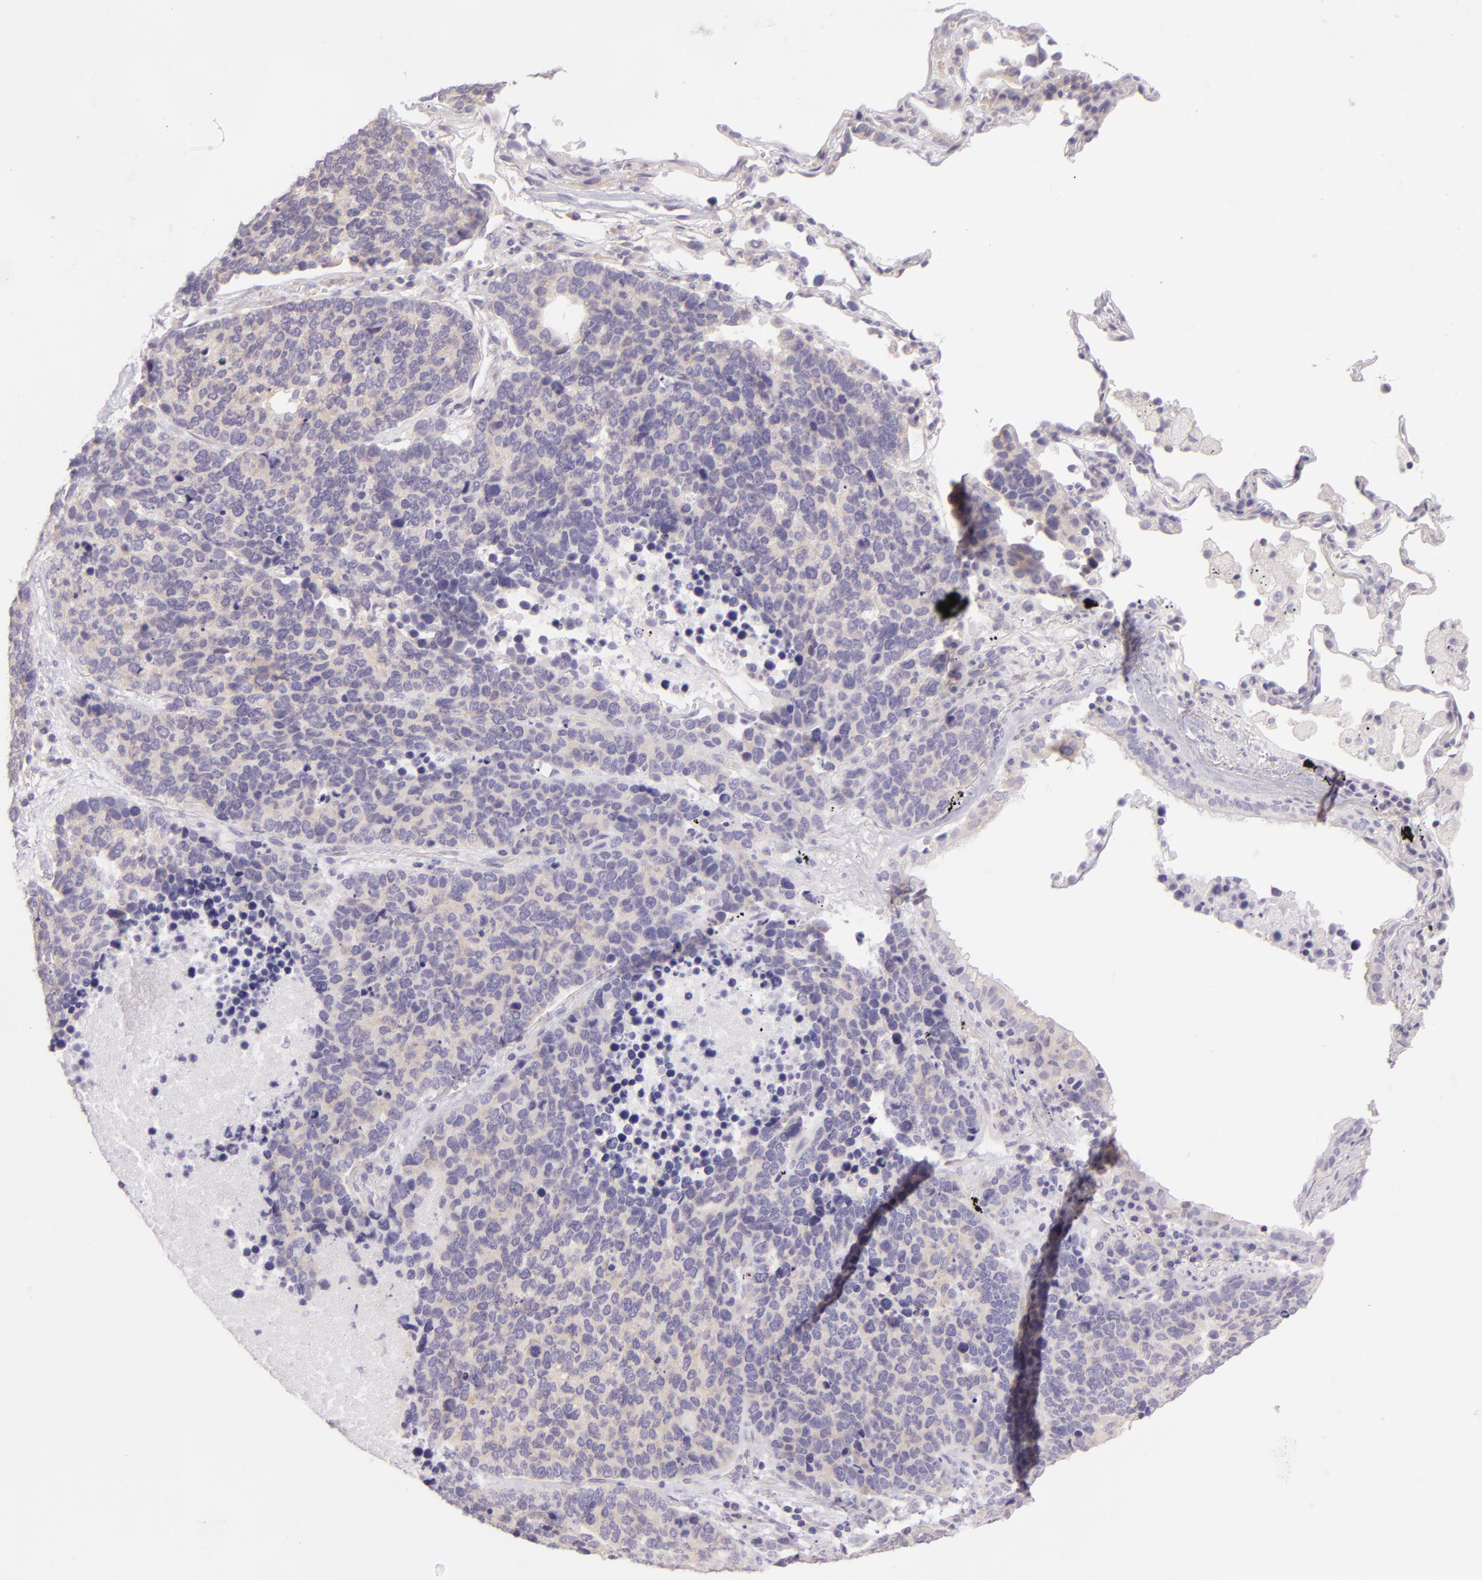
{"staining": {"intensity": "negative", "quantity": "none", "location": "none"}, "tissue": "lung cancer", "cell_type": "Tumor cells", "image_type": "cancer", "snomed": [{"axis": "morphology", "description": "Neoplasm, malignant, NOS"}, {"axis": "topography", "description": "Lung"}], "caption": "Tumor cells are negative for brown protein staining in malignant neoplasm (lung).", "gene": "ZC3H7B", "patient": {"sex": "female", "age": 75}}